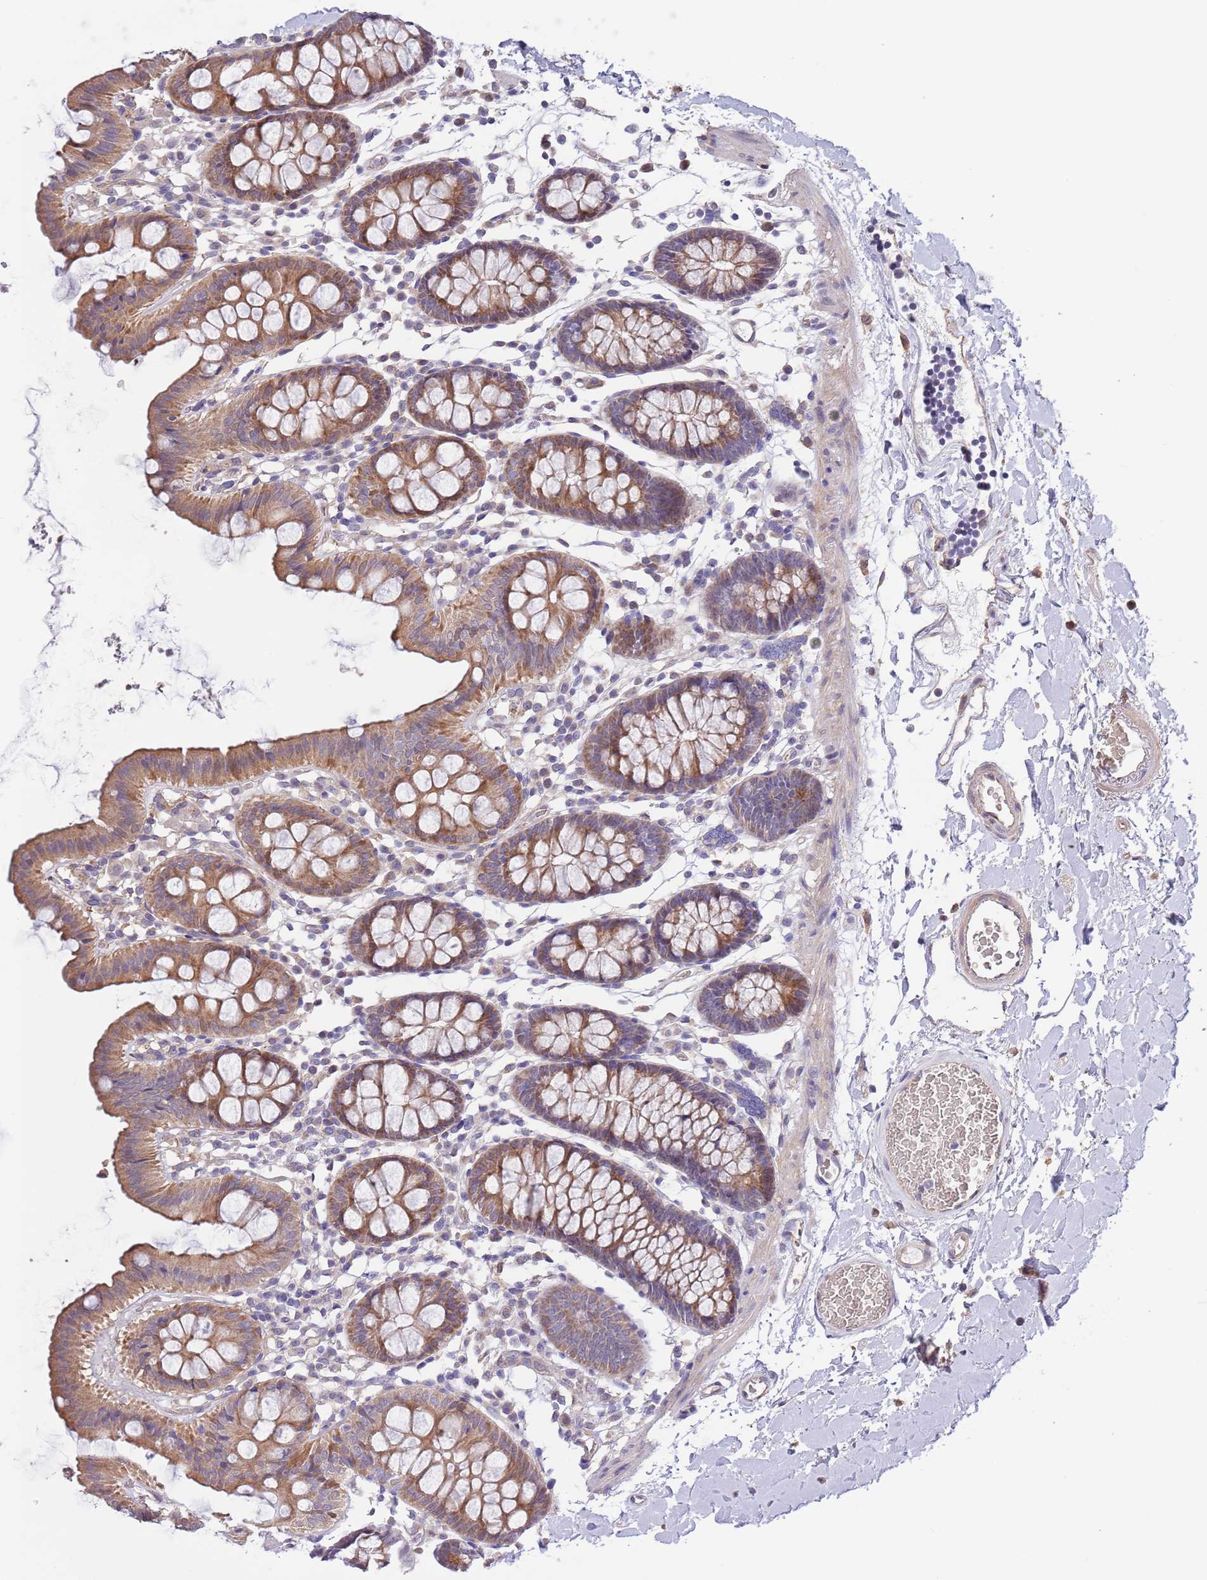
{"staining": {"intensity": "weak", "quantity": ">75%", "location": "cytoplasmic/membranous"}, "tissue": "colon", "cell_type": "Endothelial cells", "image_type": "normal", "snomed": [{"axis": "morphology", "description": "Normal tissue, NOS"}, {"axis": "topography", "description": "Colon"}], "caption": "Normal colon exhibits weak cytoplasmic/membranous expression in about >75% of endothelial cells Ihc stains the protein of interest in brown and the nuclei are stained blue..", "gene": "LIPJ", "patient": {"sex": "male", "age": 75}}